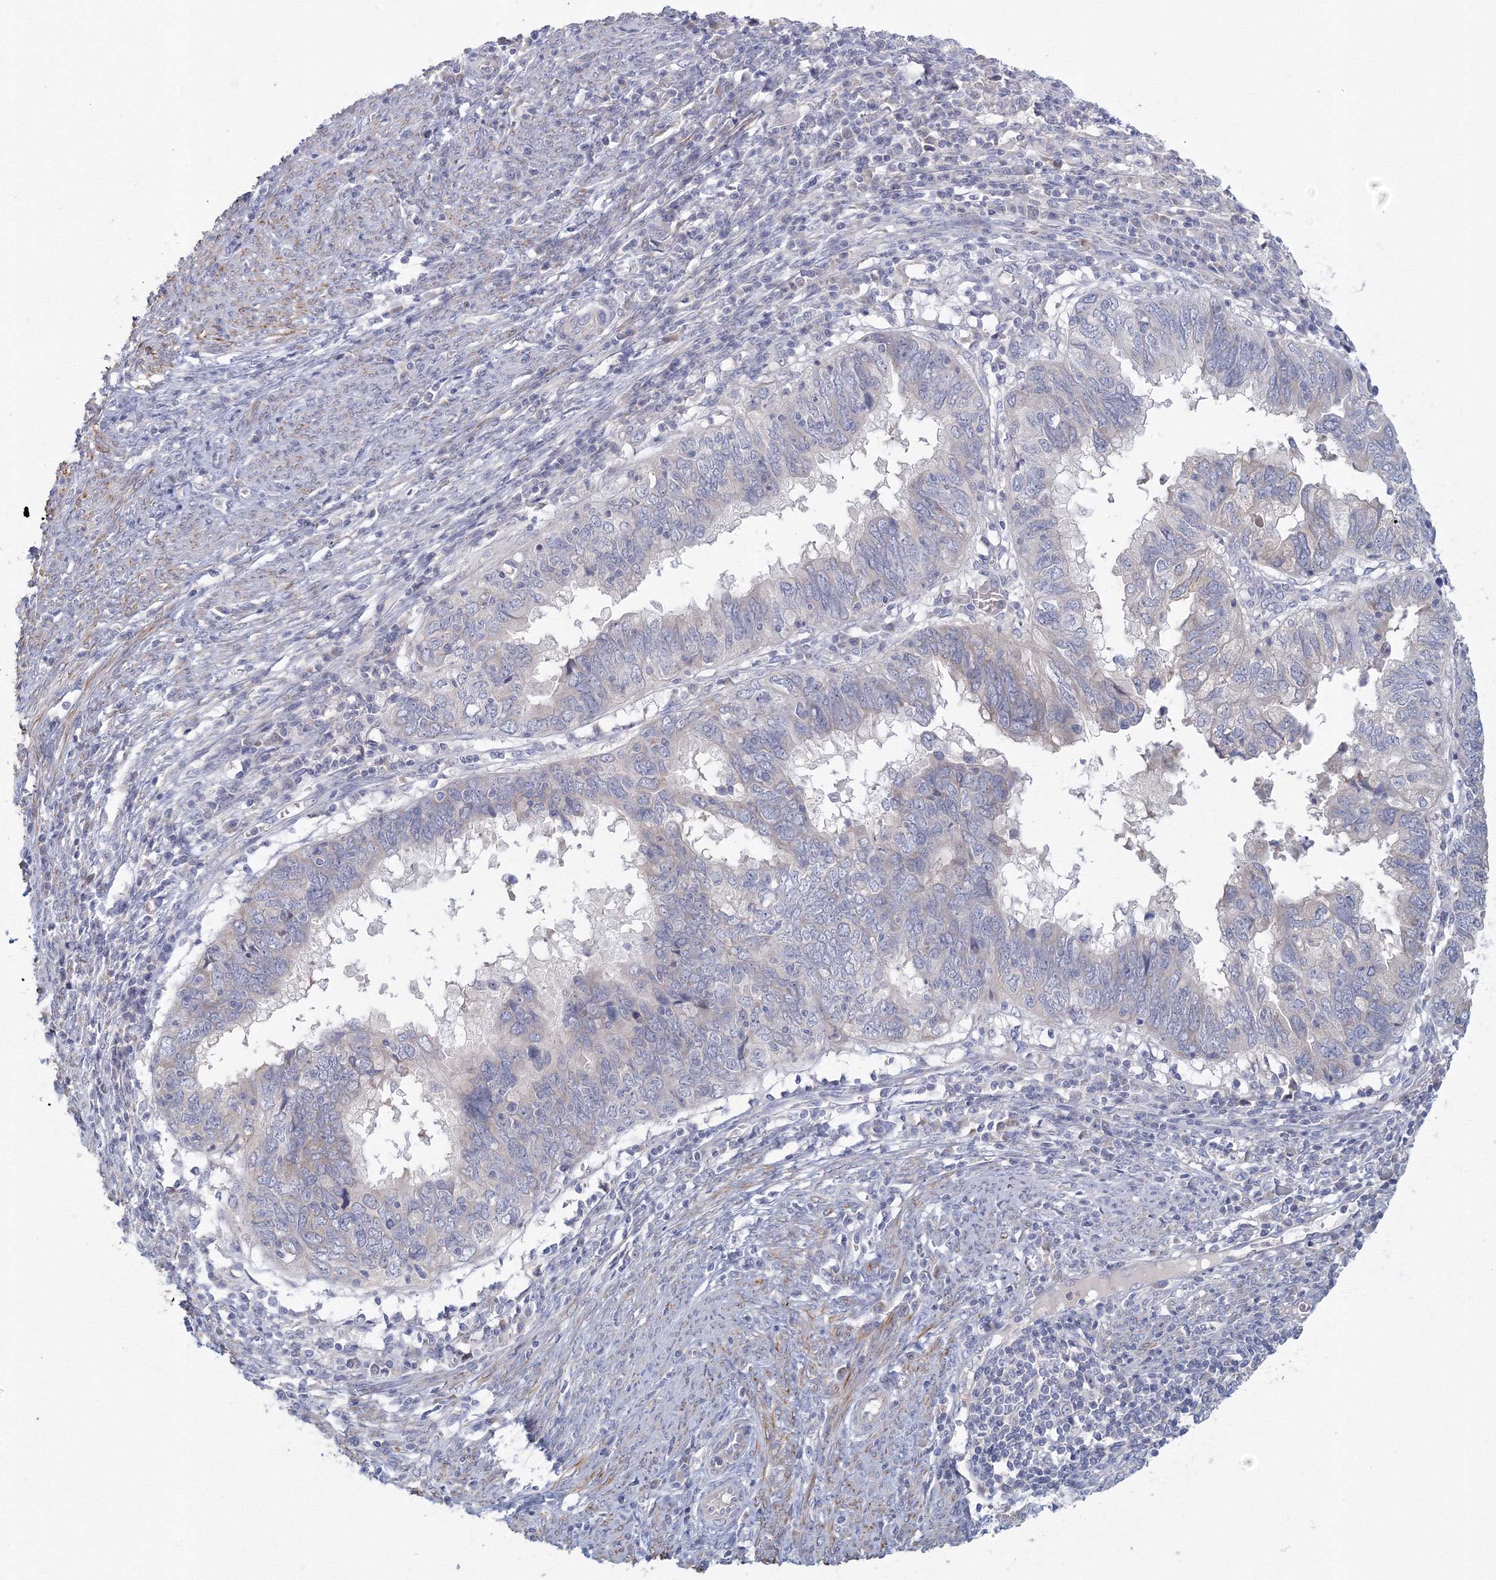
{"staining": {"intensity": "negative", "quantity": "none", "location": "none"}, "tissue": "endometrial cancer", "cell_type": "Tumor cells", "image_type": "cancer", "snomed": [{"axis": "morphology", "description": "Adenocarcinoma, NOS"}, {"axis": "topography", "description": "Uterus"}], "caption": "A high-resolution image shows immunohistochemistry staining of endometrial cancer (adenocarcinoma), which shows no significant expression in tumor cells. The staining is performed using DAB (3,3'-diaminobenzidine) brown chromogen with nuclei counter-stained in using hematoxylin.", "gene": "TACC2", "patient": {"sex": "female", "age": 77}}